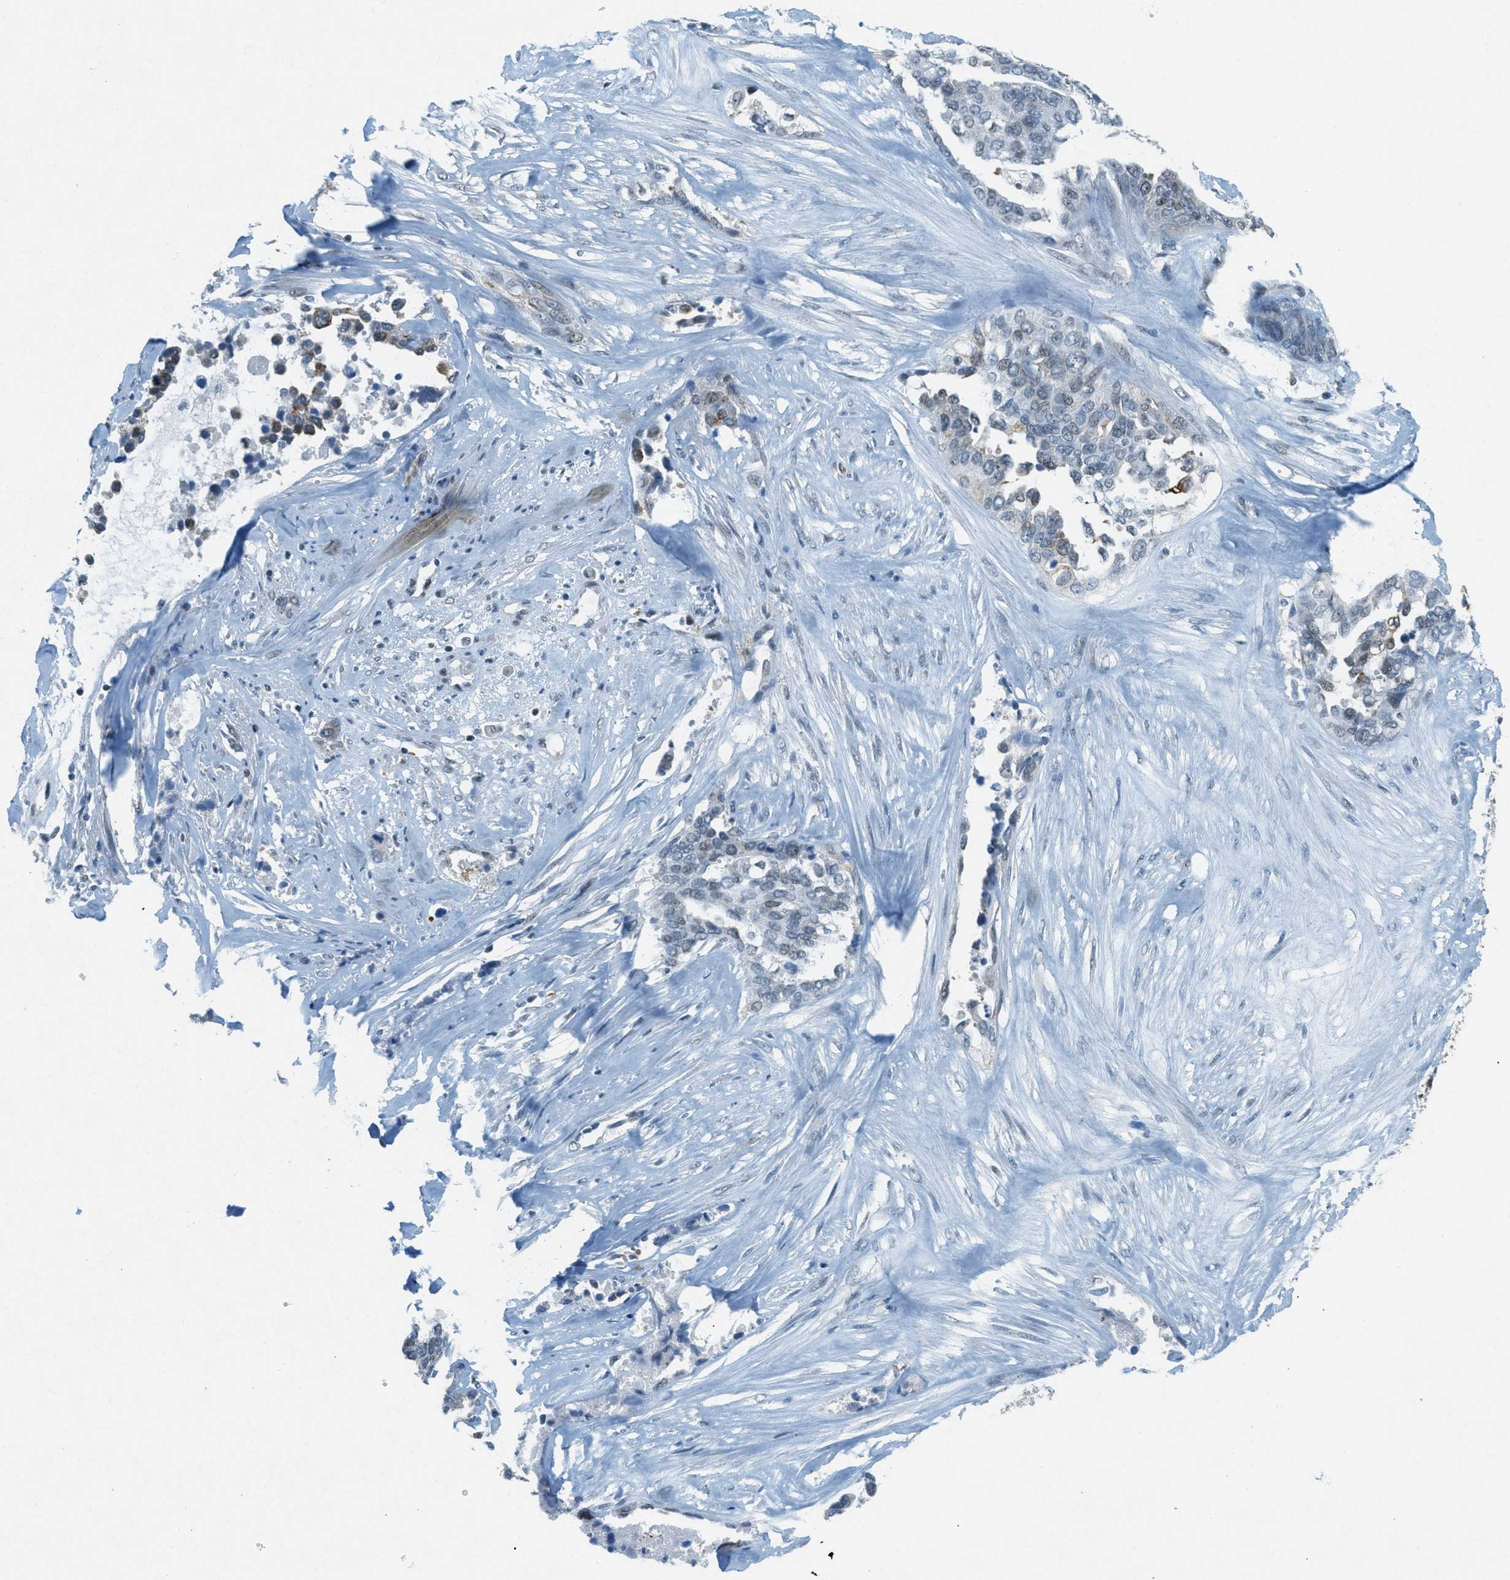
{"staining": {"intensity": "moderate", "quantity": "<25%", "location": "cytoplasmic/membranous"}, "tissue": "ovarian cancer", "cell_type": "Tumor cells", "image_type": "cancer", "snomed": [{"axis": "morphology", "description": "Cystadenocarcinoma, serous, NOS"}, {"axis": "topography", "description": "Ovary"}], "caption": "This micrograph exhibits IHC staining of human serous cystadenocarcinoma (ovarian), with low moderate cytoplasmic/membranous expression in about <25% of tumor cells.", "gene": "FYN", "patient": {"sex": "female", "age": 44}}